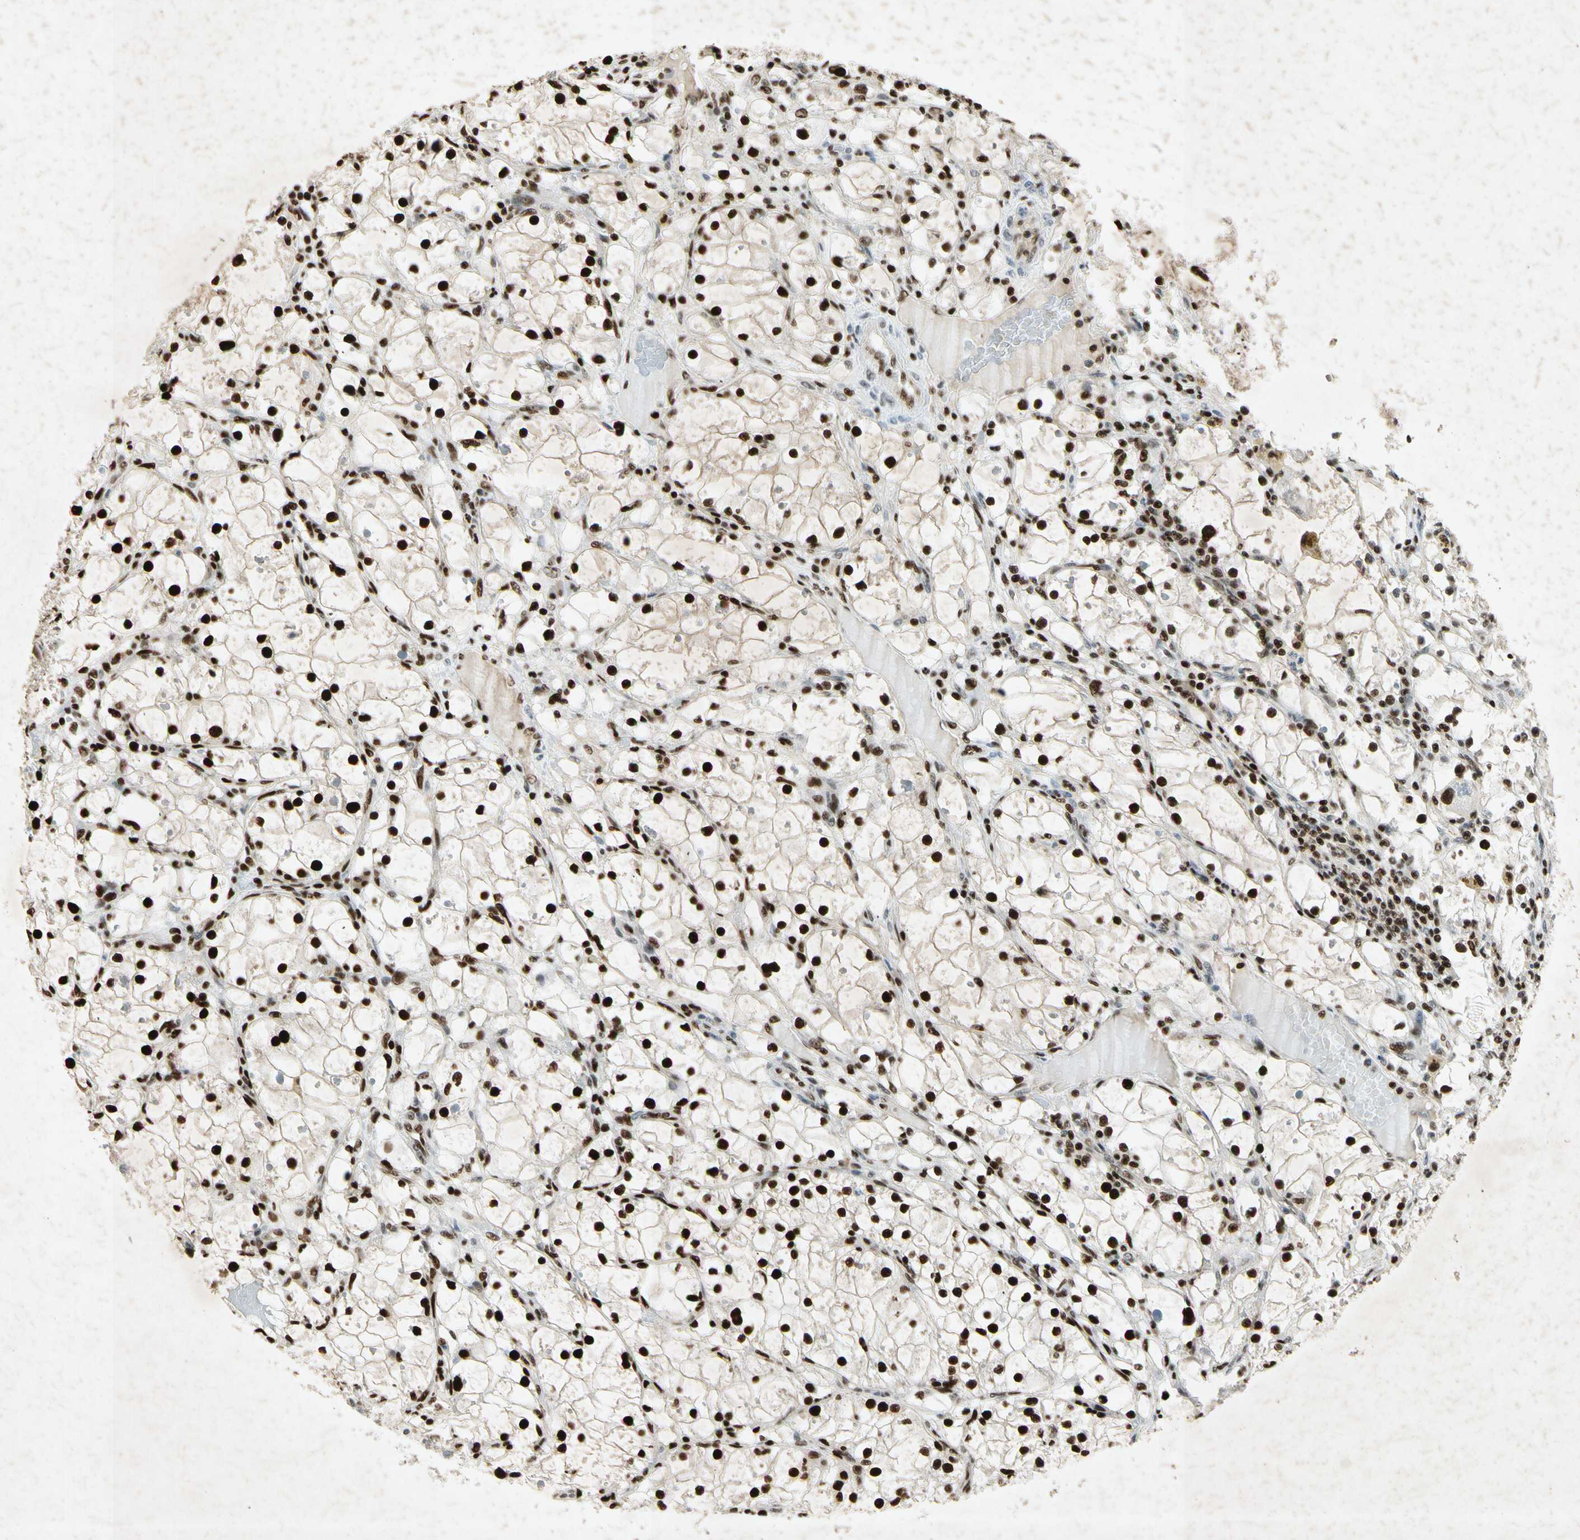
{"staining": {"intensity": "strong", "quantity": ">75%", "location": "nuclear"}, "tissue": "renal cancer", "cell_type": "Tumor cells", "image_type": "cancer", "snomed": [{"axis": "morphology", "description": "Adenocarcinoma, NOS"}, {"axis": "topography", "description": "Kidney"}], "caption": "Tumor cells demonstrate high levels of strong nuclear staining in approximately >75% of cells in human renal cancer.", "gene": "RNF43", "patient": {"sex": "male", "age": 56}}